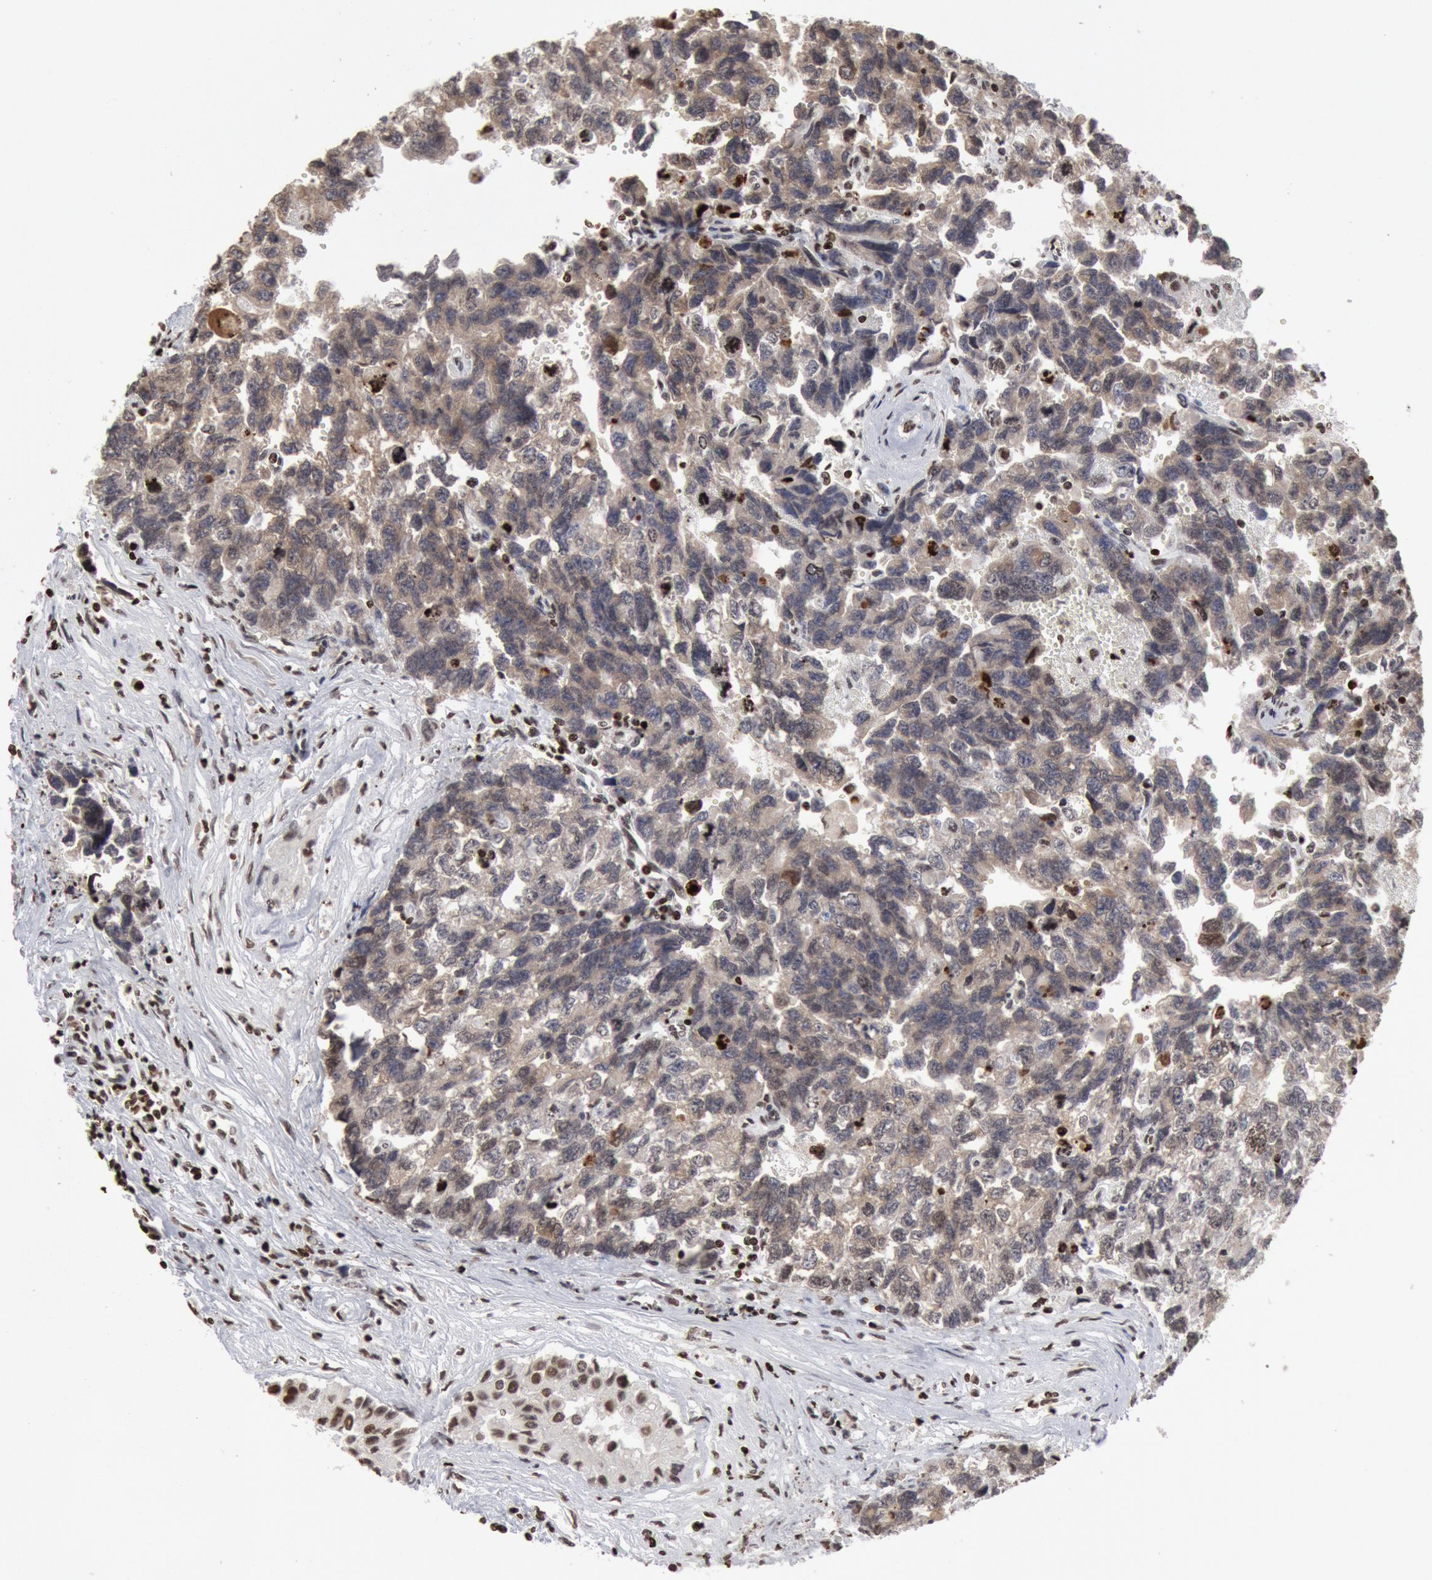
{"staining": {"intensity": "moderate", "quantity": ">75%", "location": "cytoplasmic/membranous"}, "tissue": "testis cancer", "cell_type": "Tumor cells", "image_type": "cancer", "snomed": [{"axis": "morphology", "description": "Carcinoma, Embryonal, NOS"}, {"axis": "topography", "description": "Testis"}], "caption": "Immunohistochemistry micrograph of neoplastic tissue: human testis cancer (embryonal carcinoma) stained using immunohistochemistry (IHC) exhibits medium levels of moderate protein expression localized specifically in the cytoplasmic/membranous of tumor cells, appearing as a cytoplasmic/membranous brown color.", "gene": "SUB1", "patient": {"sex": "male", "age": 31}}